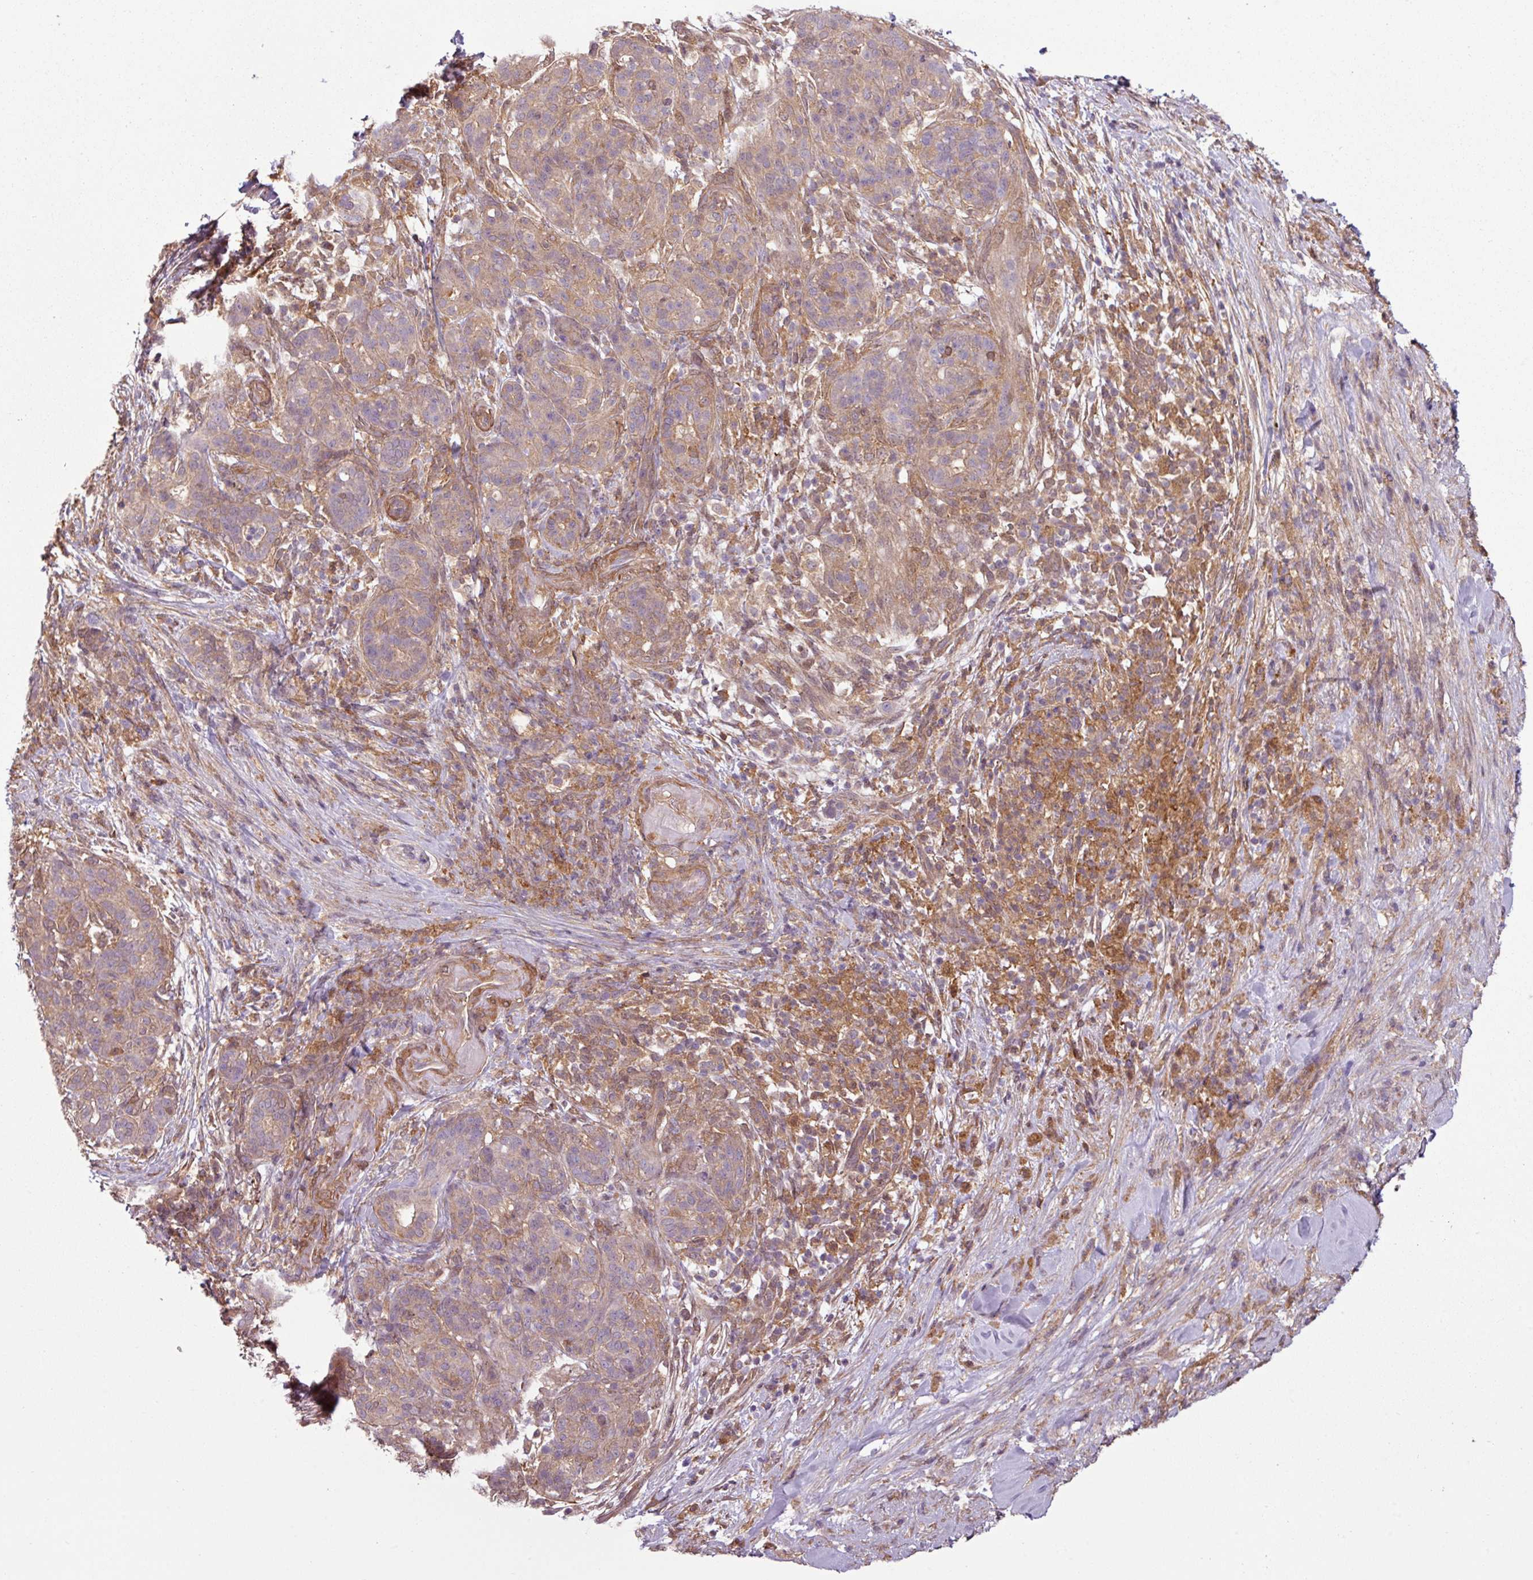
{"staining": {"intensity": "weak", "quantity": ">75%", "location": "cytoplasmic/membranous"}, "tissue": "pancreatic cancer", "cell_type": "Tumor cells", "image_type": "cancer", "snomed": [{"axis": "morphology", "description": "Adenocarcinoma, NOS"}, {"axis": "topography", "description": "Pancreas"}], "caption": "IHC staining of adenocarcinoma (pancreatic), which demonstrates low levels of weak cytoplasmic/membranous positivity in approximately >75% of tumor cells indicating weak cytoplasmic/membranous protein positivity. The staining was performed using DAB (3,3'-diaminobenzidine) (brown) for protein detection and nuclei were counterstained in hematoxylin (blue).", "gene": "SH3BGRL", "patient": {"sex": "male", "age": 44}}